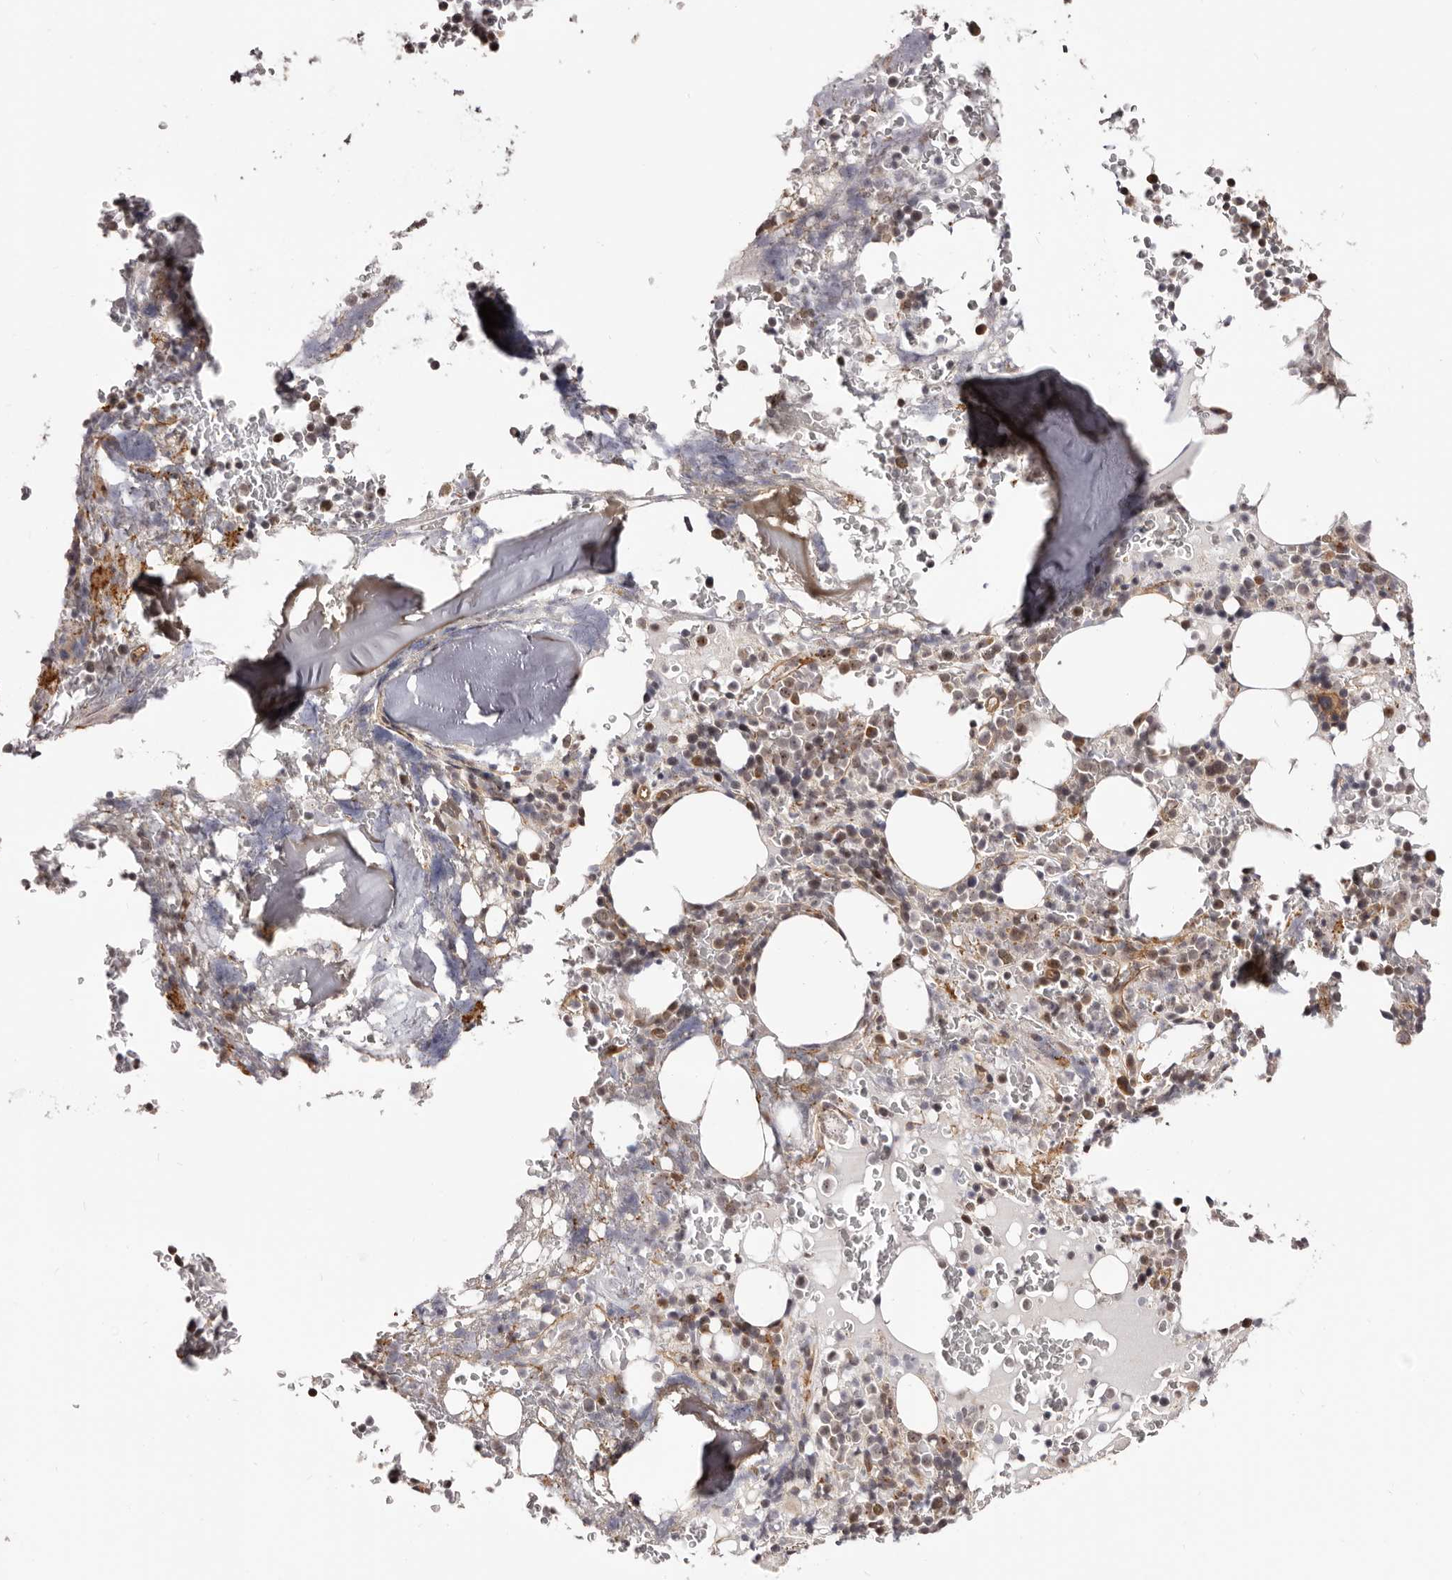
{"staining": {"intensity": "strong", "quantity": "<25%", "location": "cytoplasmic/membranous,nuclear"}, "tissue": "bone marrow", "cell_type": "Hematopoietic cells", "image_type": "normal", "snomed": [{"axis": "morphology", "description": "Normal tissue, NOS"}, {"axis": "topography", "description": "Bone marrow"}], "caption": "An immunohistochemistry micrograph of normal tissue is shown. Protein staining in brown labels strong cytoplasmic/membranous,nuclear positivity in bone marrow within hematopoietic cells. (DAB IHC, brown staining for protein, blue staining for nuclei).", "gene": "NOL12", "patient": {"sex": "male", "age": 58}}